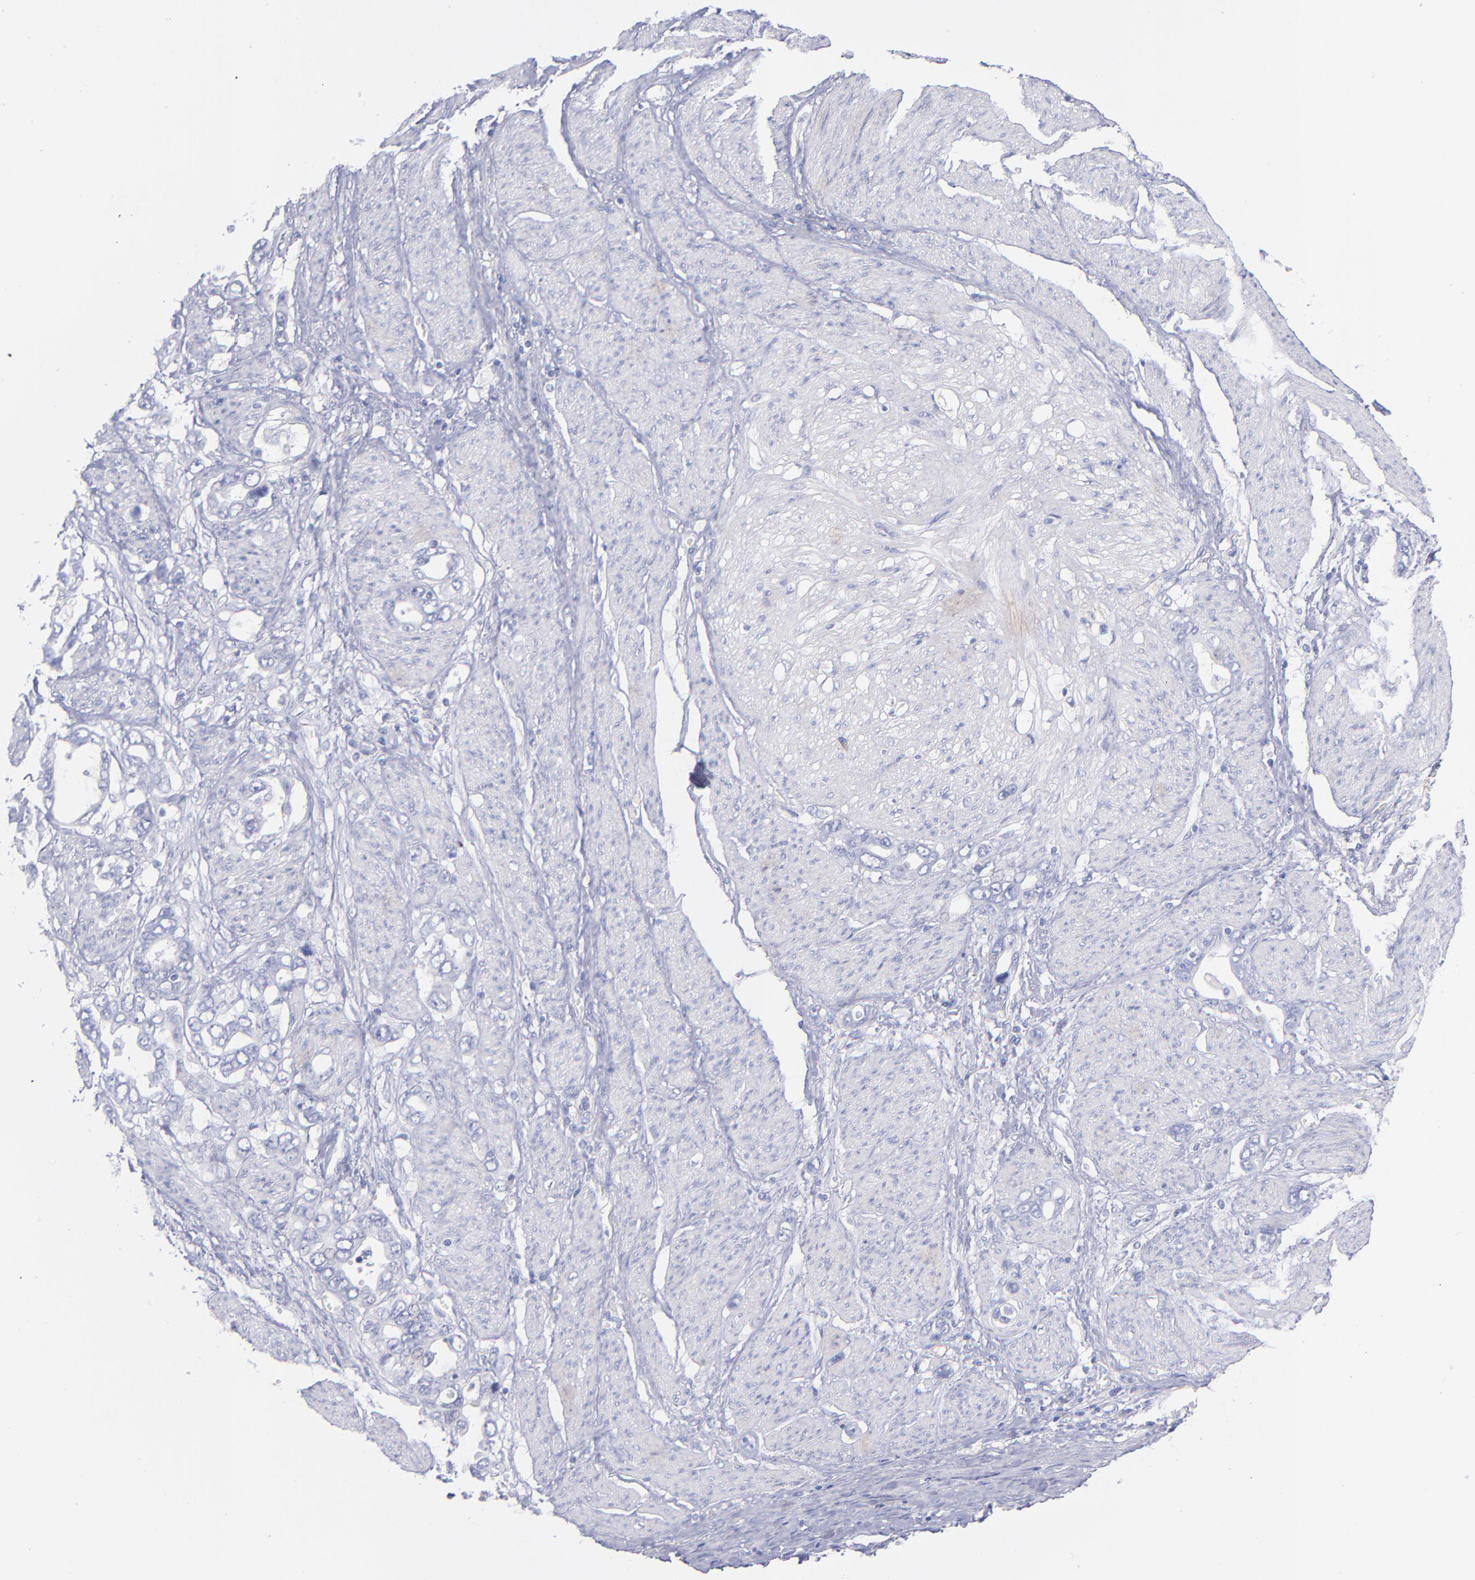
{"staining": {"intensity": "negative", "quantity": "none", "location": "none"}, "tissue": "stomach cancer", "cell_type": "Tumor cells", "image_type": "cancer", "snomed": [{"axis": "morphology", "description": "Adenocarcinoma, NOS"}, {"axis": "topography", "description": "Stomach"}], "caption": "Tumor cells are negative for brown protein staining in stomach adenocarcinoma. The staining was performed using DAB to visualize the protein expression in brown, while the nuclei were stained in blue with hematoxylin (Magnification: 20x).", "gene": "HP", "patient": {"sex": "male", "age": 78}}